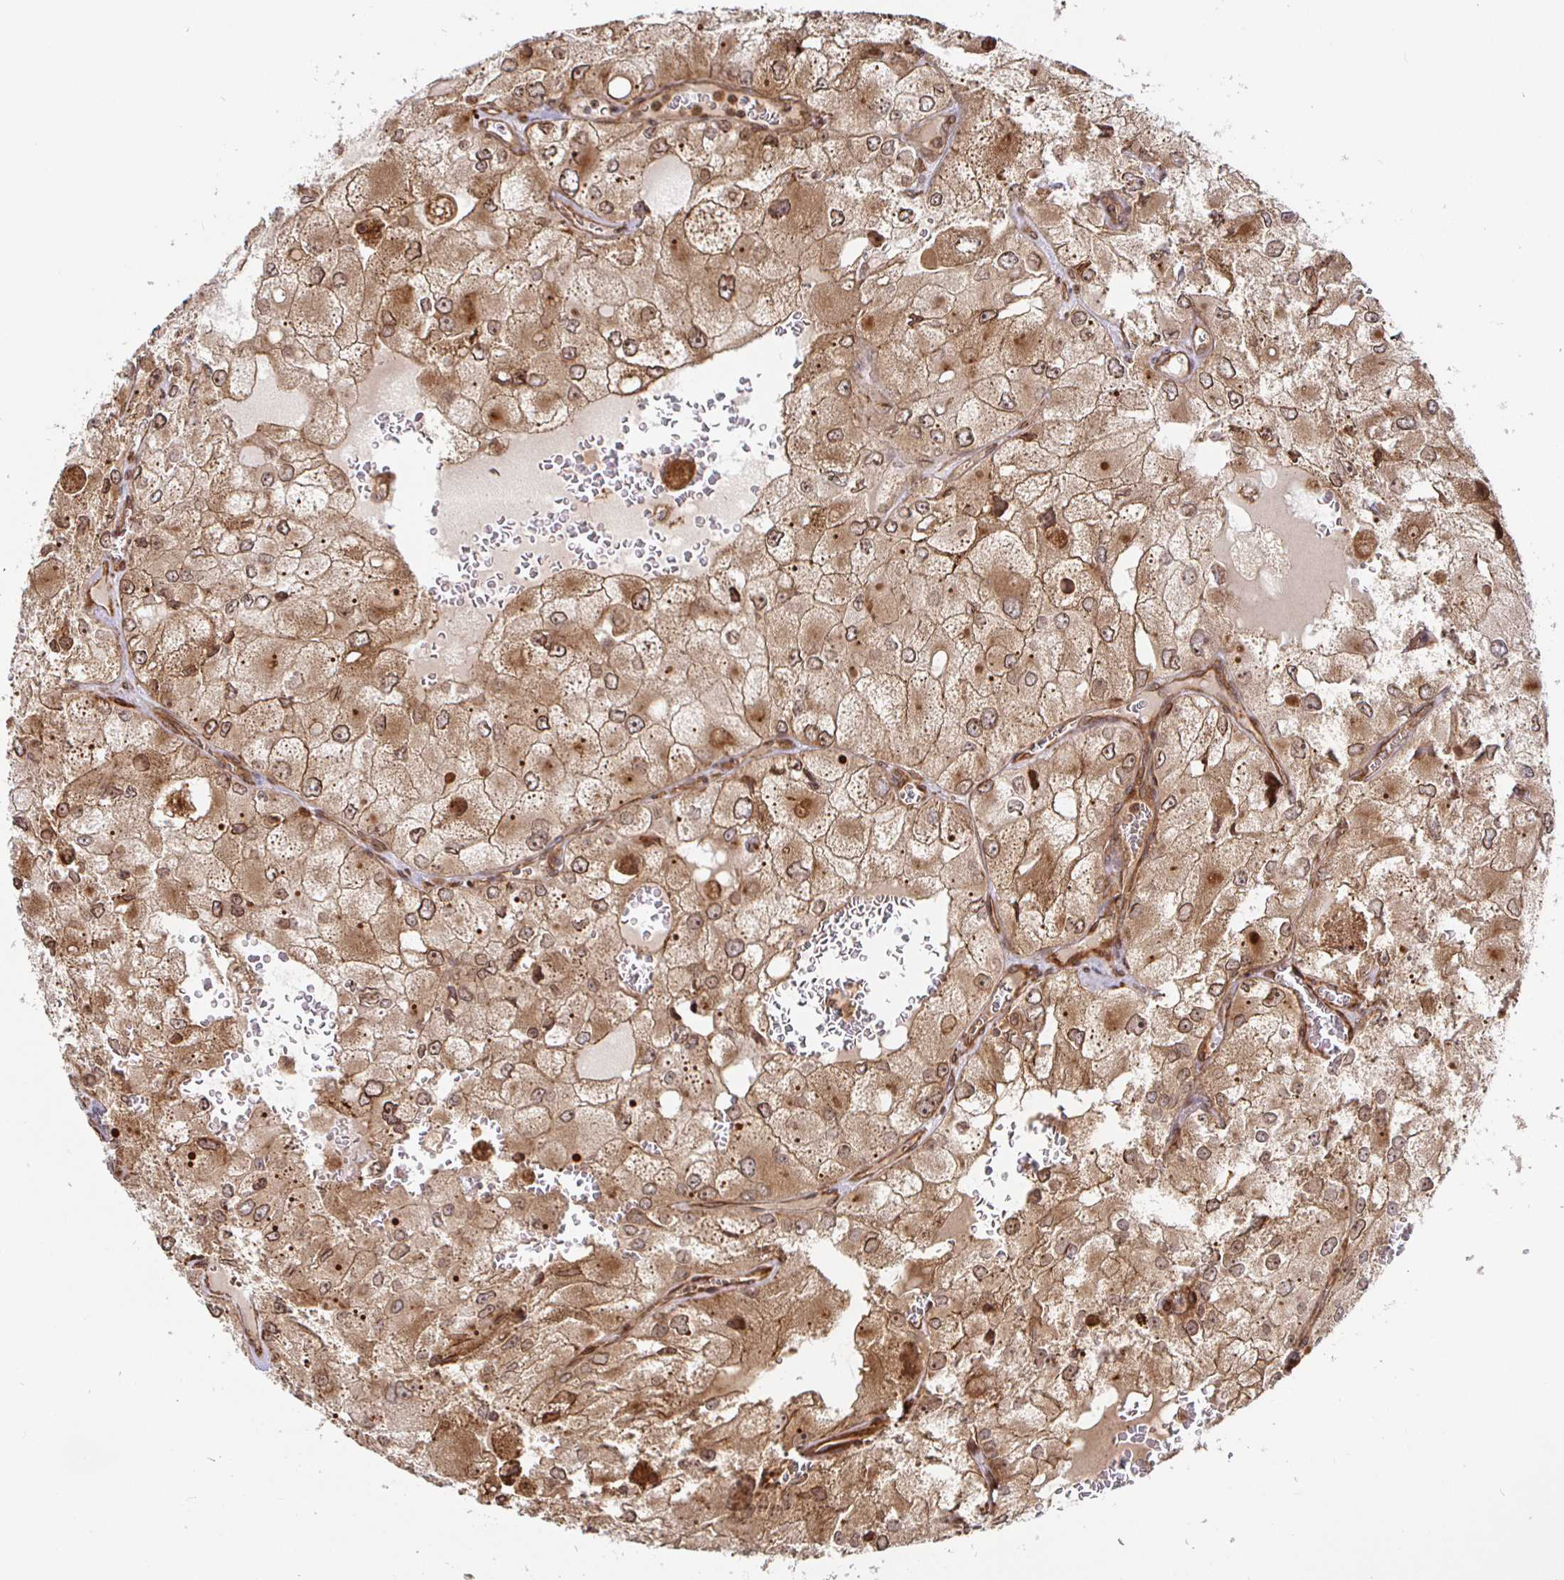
{"staining": {"intensity": "moderate", "quantity": ">75%", "location": "cytoplasmic/membranous,nuclear"}, "tissue": "renal cancer", "cell_type": "Tumor cells", "image_type": "cancer", "snomed": [{"axis": "morphology", "description": "Adenocarcinoma, NOS"}, {"axis": "topography", "description": "Kidney"}], "caption": "Human adenocarcinoma (renal) stained with a protein marker shows moderate staining in tumor cells.", "gene": "STRAP", "patient": {"sex": "female", "age": 70}}